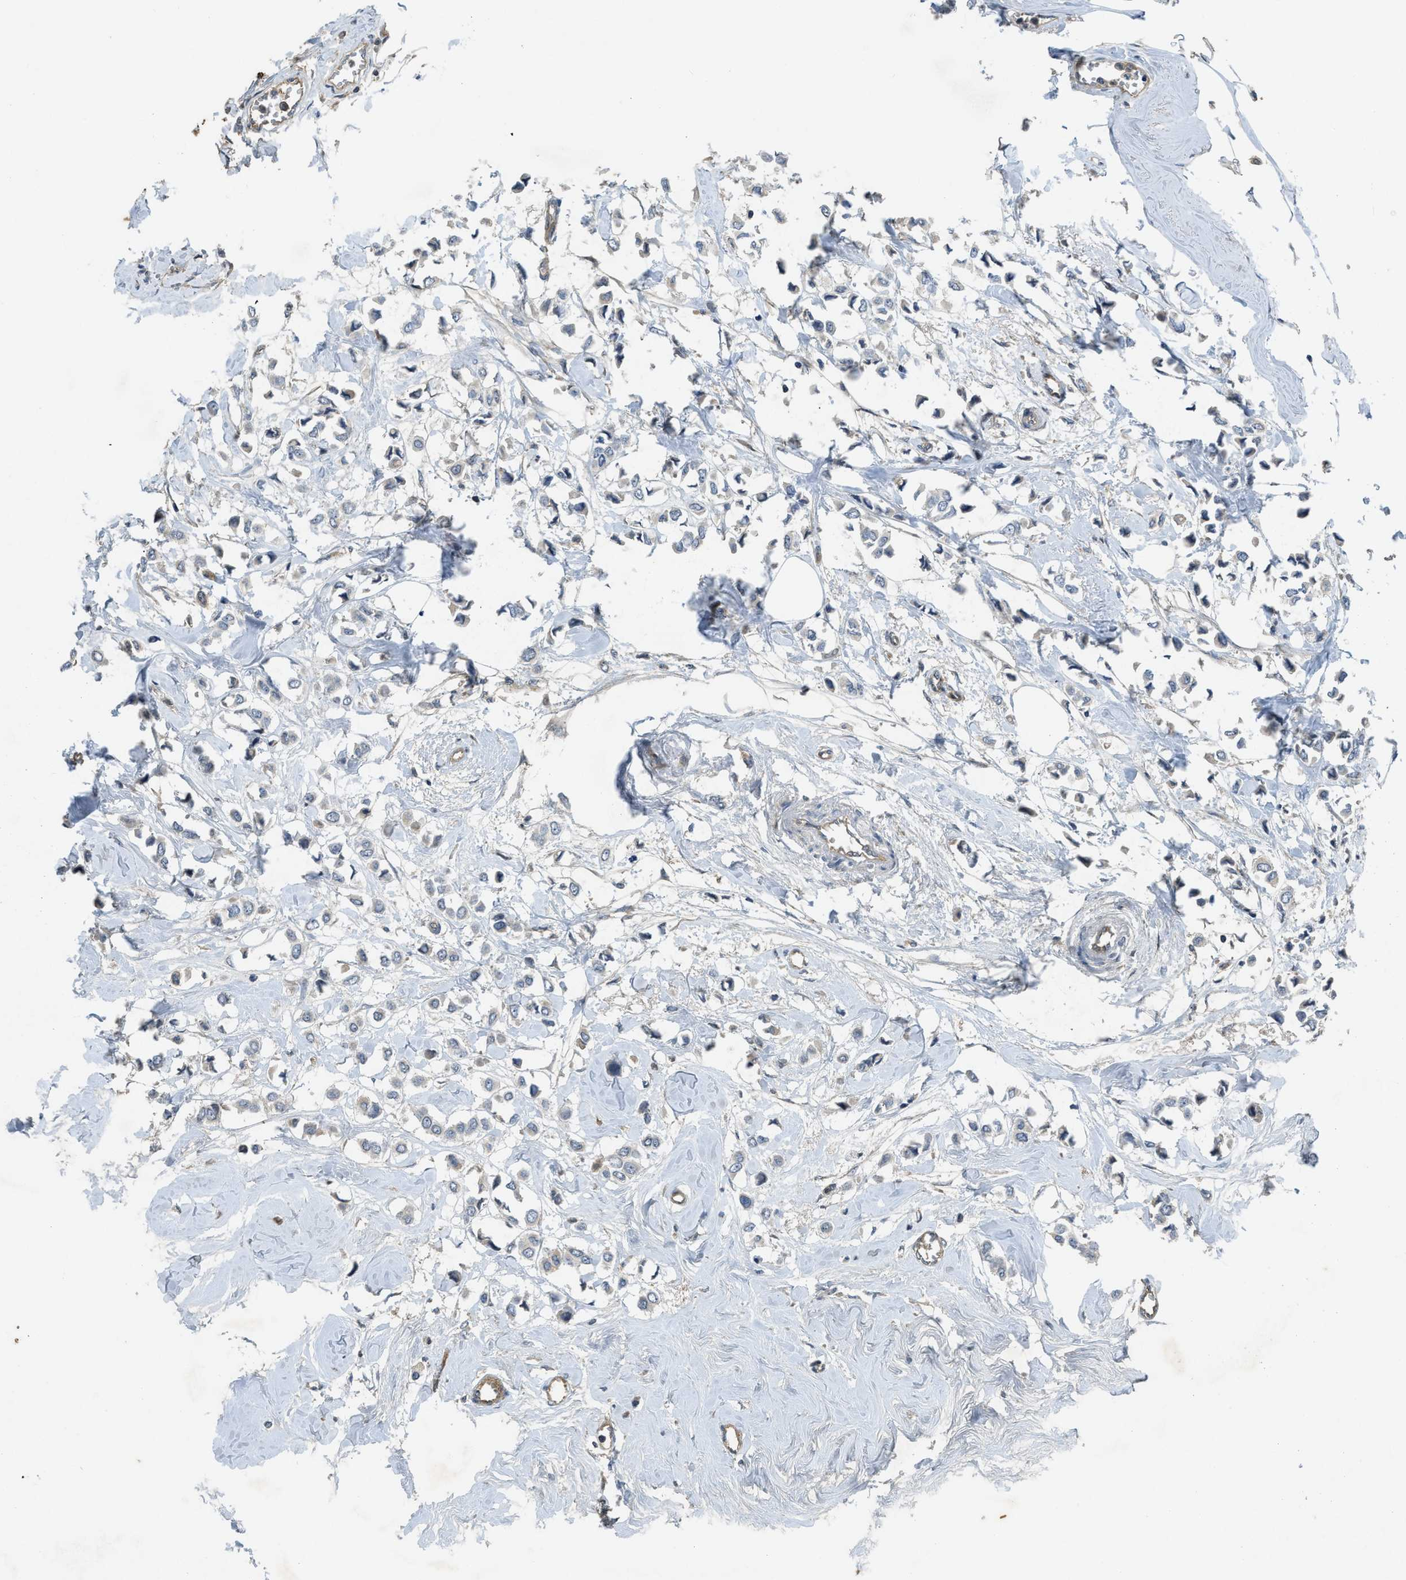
{"staining": {"intensity": "negative", "quantity": "none", "location": "none"}, "tissue": "breast cancer", "cell_type": "Tumor cells", "image_type": "cancer", "snomed": [{"axis": "morphology", "description": "Lobular carcinoma"}, {"axis": "topography", "description": "Breast"}], "caption": "DAB (3,3'-diaminobenzidine) immunohistochemical staining of human breast cancer (lobular carcinoma) displays no significant expression in tumor cells.", "gene": "PPP3CA", "patient": {"sex": "female", "age": 51}}